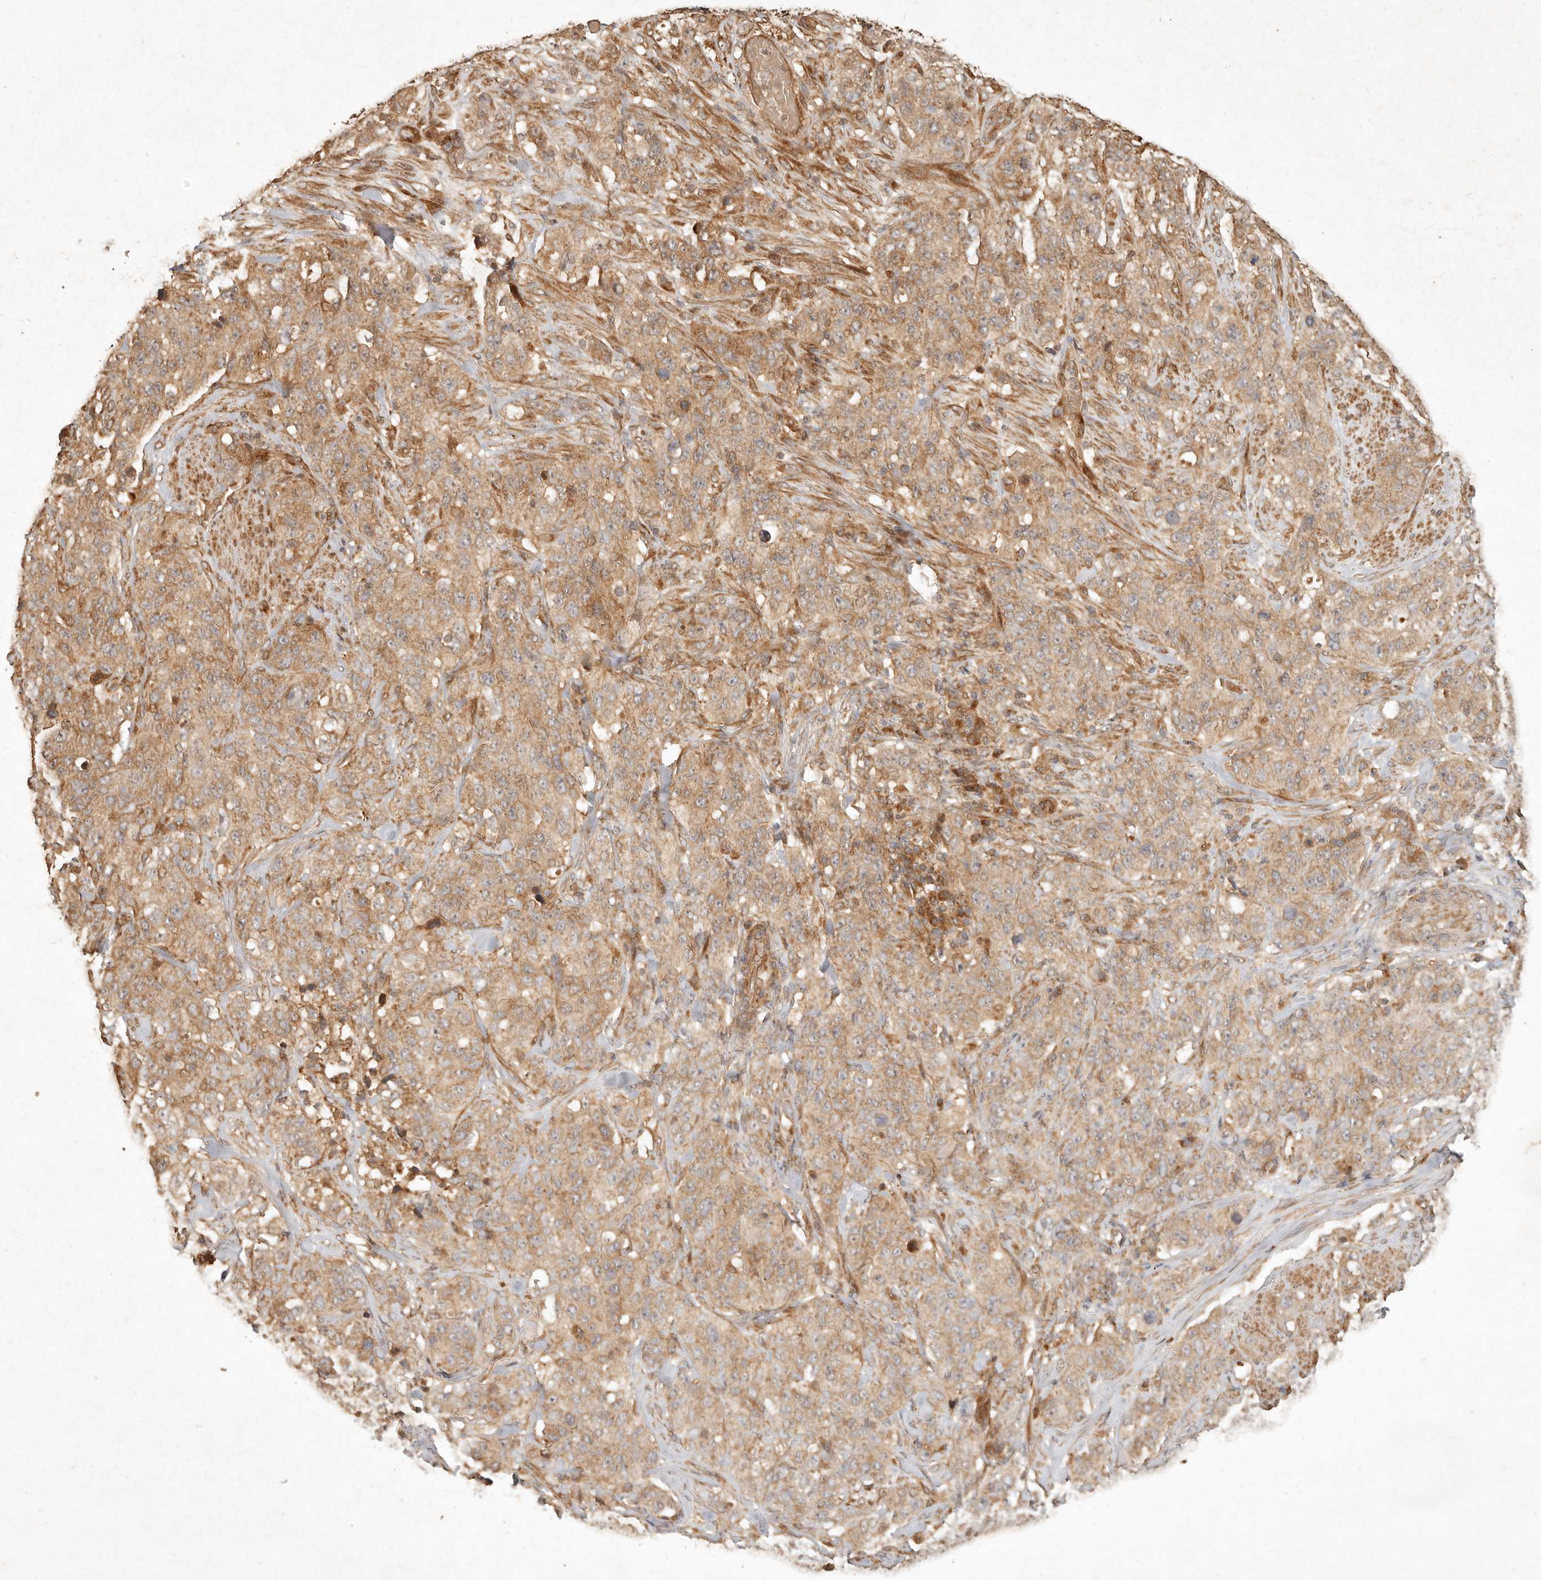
{"staining": {"intensity": "weak", "quantity": ">75%", "location": "cytoplasmic/membranous"}, "tissue": "stomach cancer", "cell_type": "Tumor cells", "image_type": "cancer", "snomed": [{"axis": "morphology", "description": "Adenocarcinoma, NOS"}, {"axis": "topography", "description": "Stomach"}], "caption": "Immunohistochemical staining of stomach cancer (adenocarcinoma) reveals weak cytoplasmic/membranous protein expression in about >75% of tumor cells.", "gene": "CLEC4C", "patient": {"sex": "male", "age": 48}}